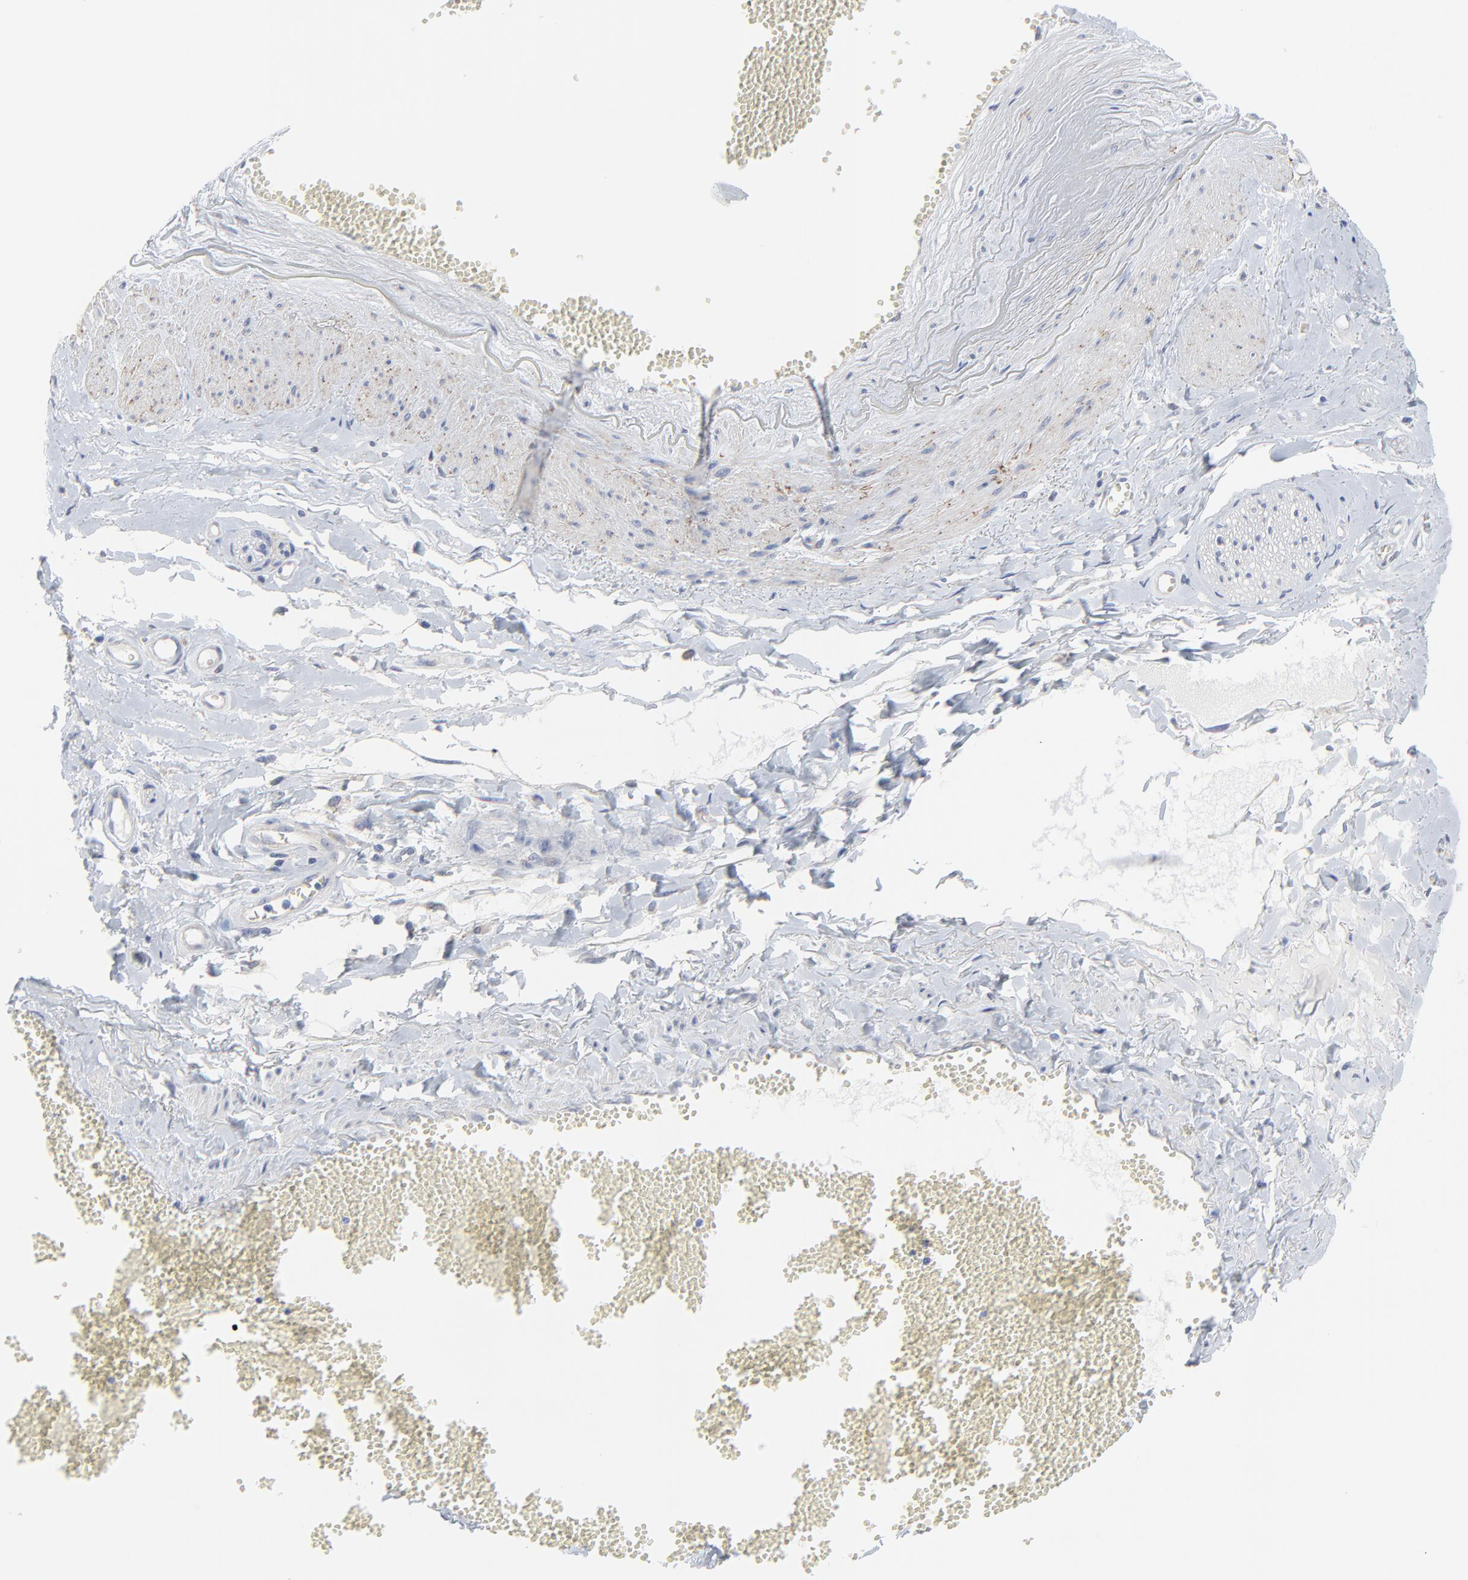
{"staining": {"intensity": "negative", "quantity": "none", "location": "none"}, "tissue": "adipose tissue", "cell_type": "Adipocytes", "image_type": "normal", "snomed": [{"axis": "morphology", "description": "Normal tissue, NOS"}, {"axis": "morphology", "description": "Inflammation, NOS"}, {"axis": "topography", "description": "Salivary gland"}, {"axis": "topography", "description": "Peripheral nerve tissue"}], "caption": "DAB immunohistochemical staining of unremarkable adipose tissue reveals no significant expression in adipocytes.", "gene": "DHRSX", "patient": {"sex": "female", "age": 75}}